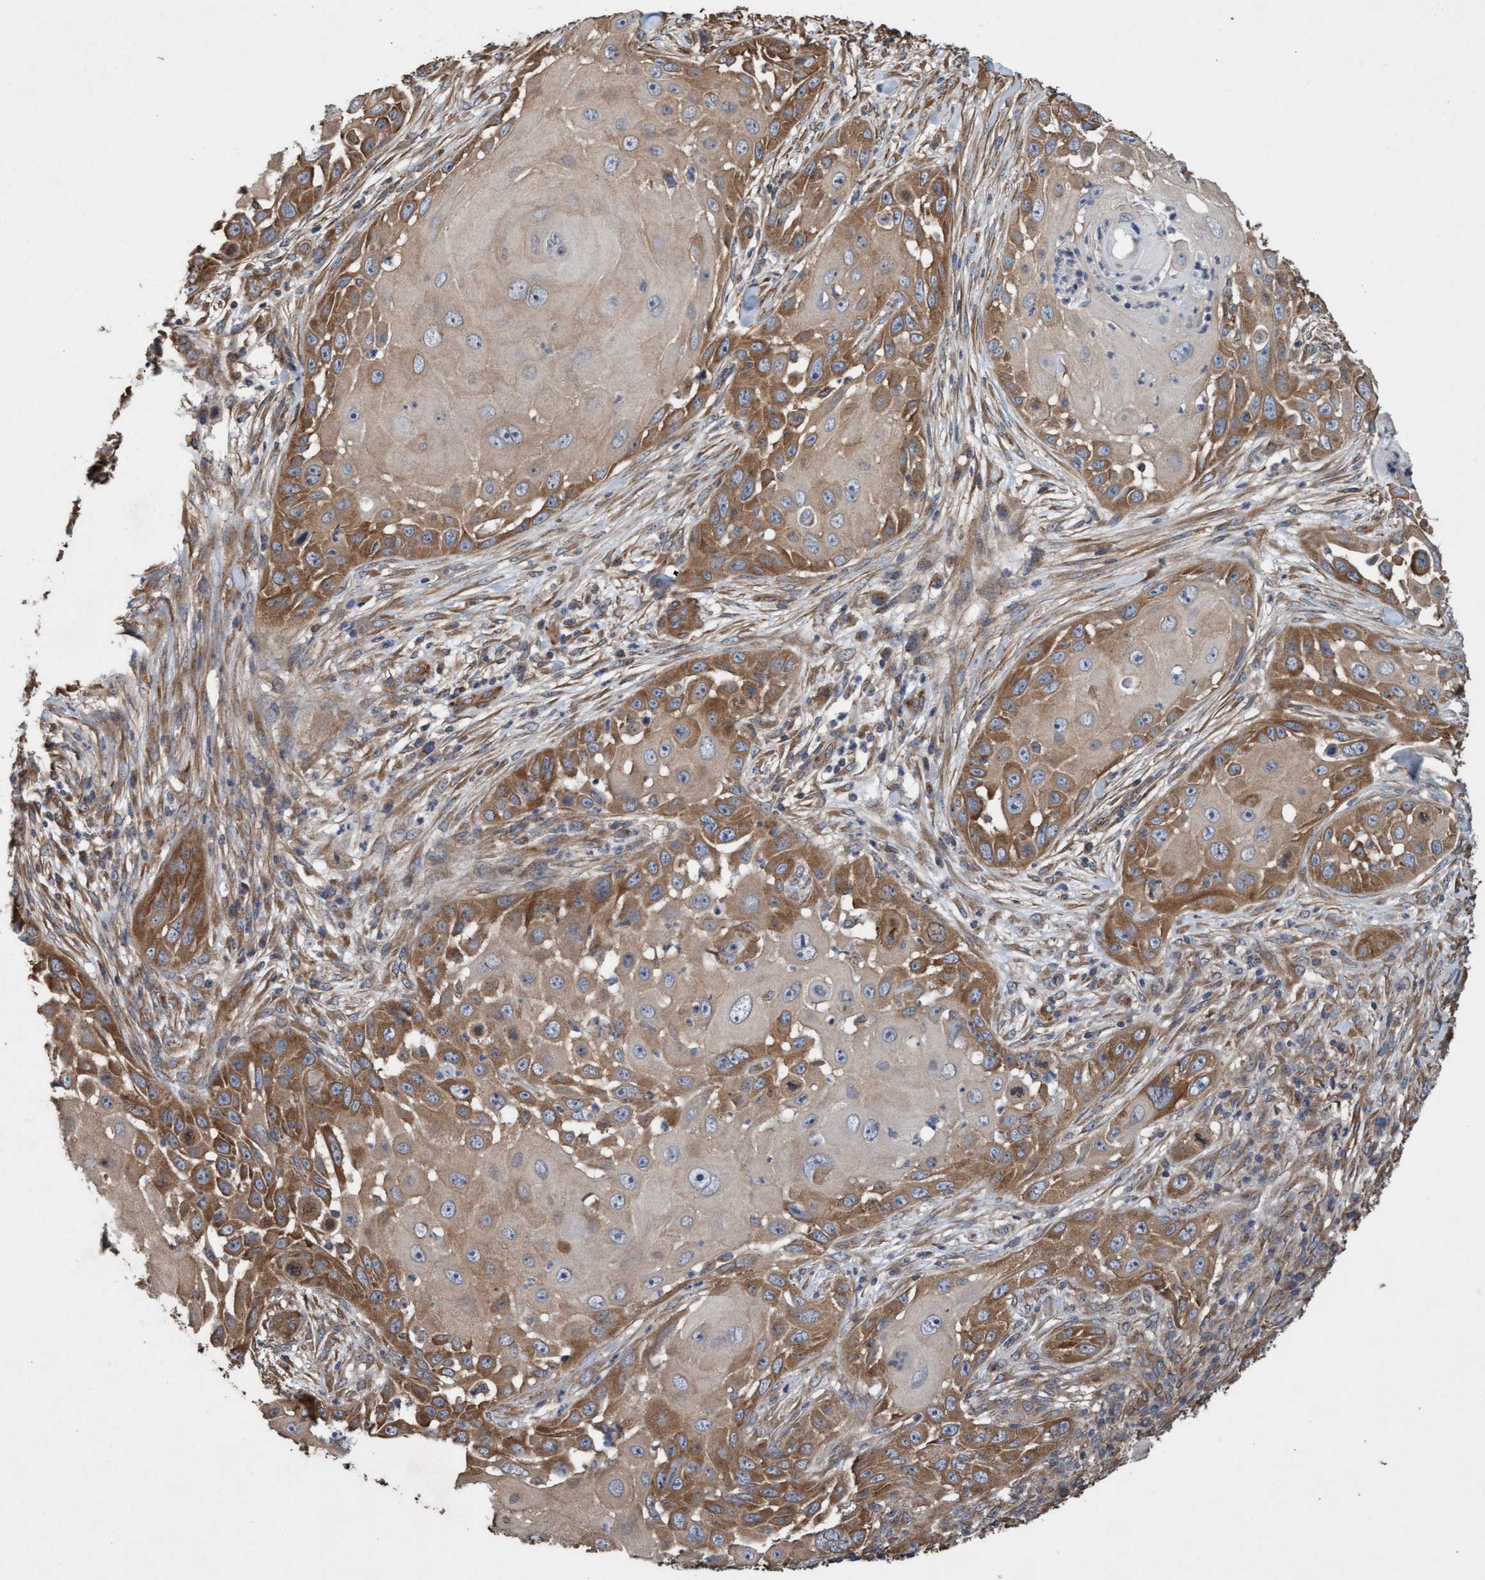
{"staining": {"intensity": "moderate", "quantity": ">75%", "location": "cytoplasmic/membranous"}, "tissue": "skin cancer", "cell_type": "Tumor cells", "image_type": "cancer", "snomed": [{"axis": "morphology", "description": "Squamous cell carcinoma, NOS"}, {"axis": "topography", "description": "Skin"}], "caption": "Moderate cytoplasmic/membranous positivity for a protein is present in about >75% of tumor cells of squamous cell carcinoma (skin) using immunohistochemistry.", "gene": "CDC42EP4", "patient": {"sex": "female", "age": 44}}